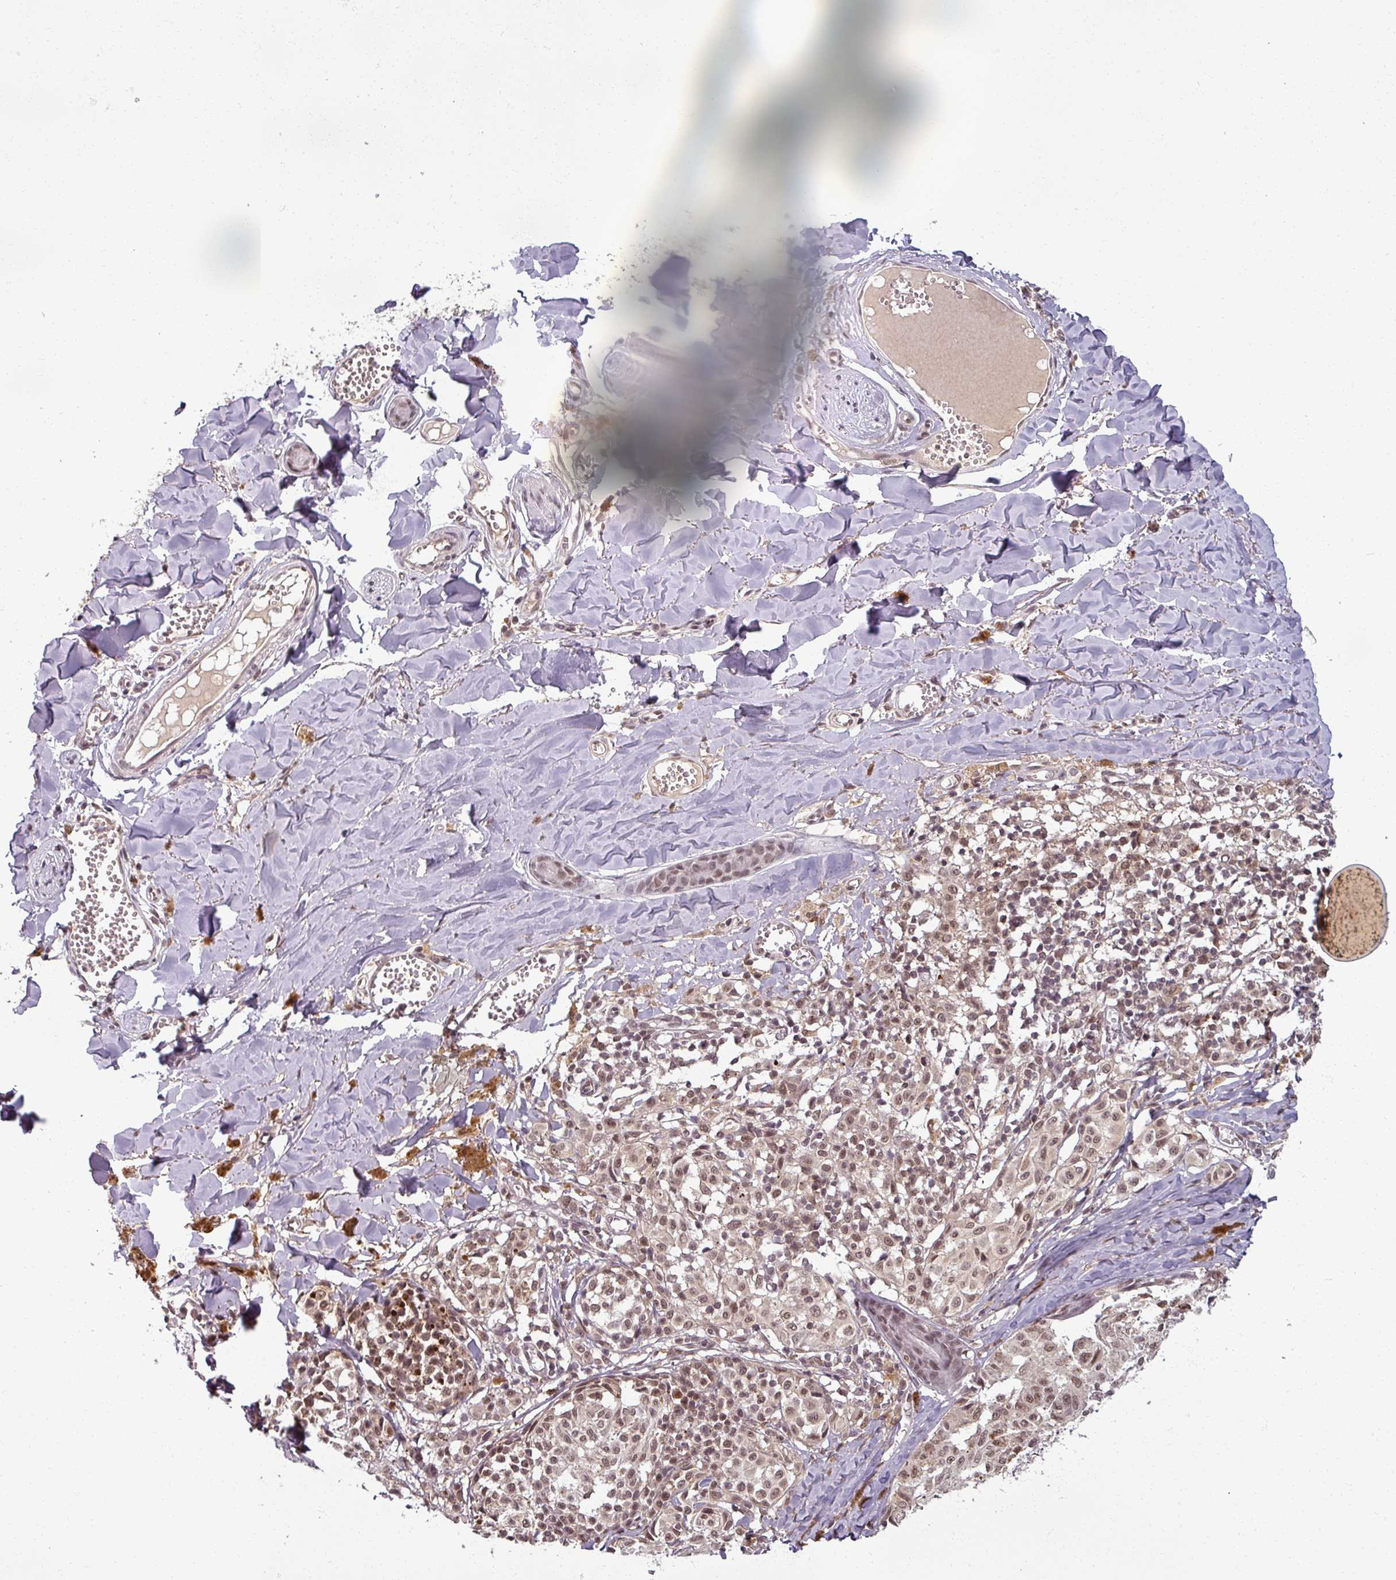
{"staining": {"intensity": "moderate", "quantity": ">75%", "location": "nuclear"}, "tissue": "melanoma", "cell_type": "Tumor cells", "image_type": "cancer", "snomed": [{"axis": "morphology", "description": "Malignant melanoma, NOS"}, {"axis": "topography", "description": "Skin"}], "caption": "The histopathology image displays a brown stain indicating the presence of a protein in the nuclear of tumor cells in malignant melanoma. (DAB = brown stain, brightfield microscopy at high magnification).", "gene": "POLR2G", "patient": {"sex": "female", "age": 43}}